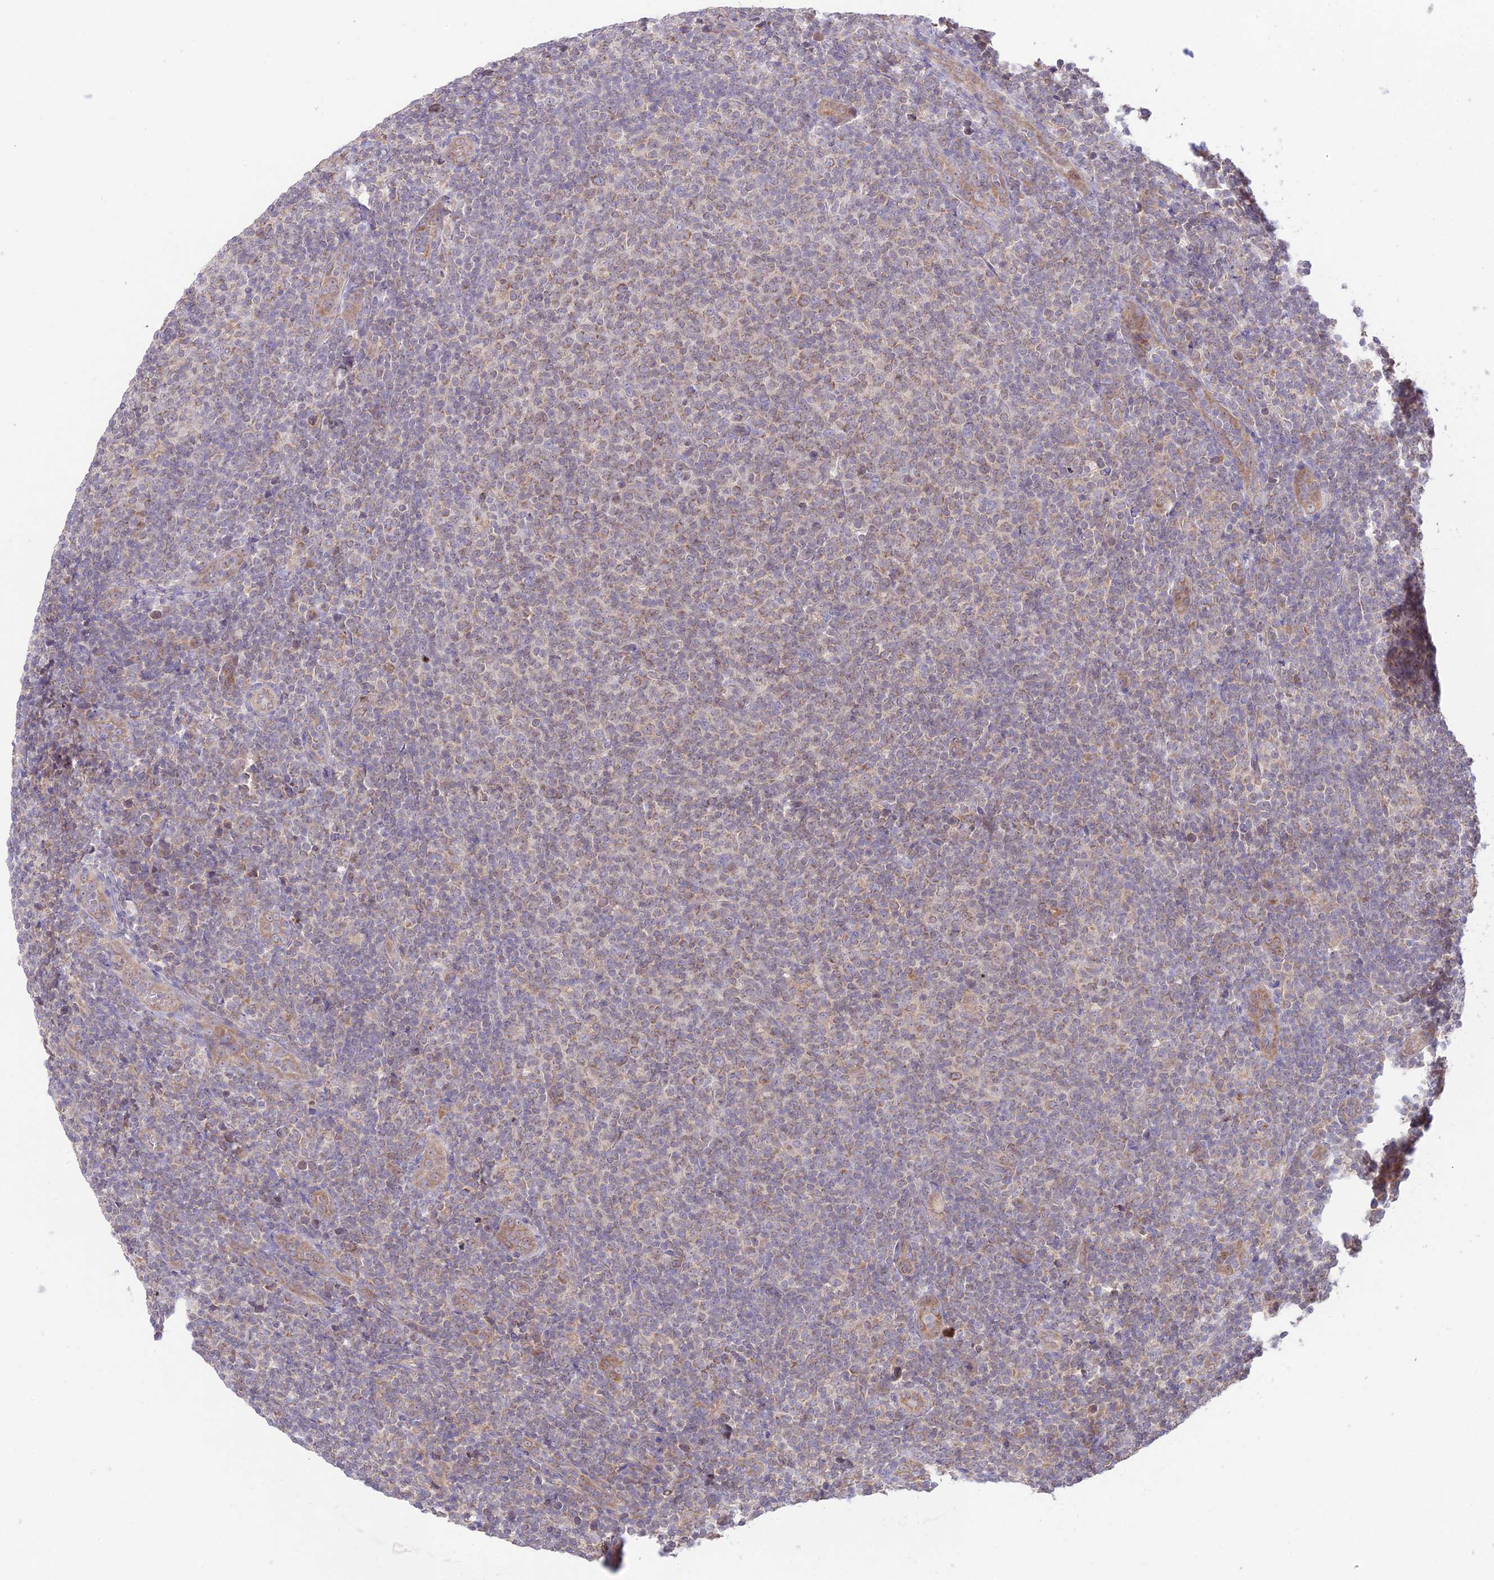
{"staining": {"intensity": "weak", "quantity": "<25%", "location": "cytoplasmic/membranous"}, "tissue": "lymphoma", "cell_type": "Tumor cells", "image_type": "cancer", "snomed": [{"axis": "morphology", "description": "Malignant lymphoma, non-Hodgkin's type, Low grade"}, {"axis": "topography", "description": "Lymph node"}], "caption": "There is no significant positivity in tumor cells of malignant lymphoma, non-Hodgkin's type (low-grade). Brightfield microscopy of IHC stained with DAB (3,3'-diaminobenzidine) (brown) and hematoxylin (blue), captured at high magnification.", "gene": "TMEM259", "patient": {"sex": "male", "age": 66}}